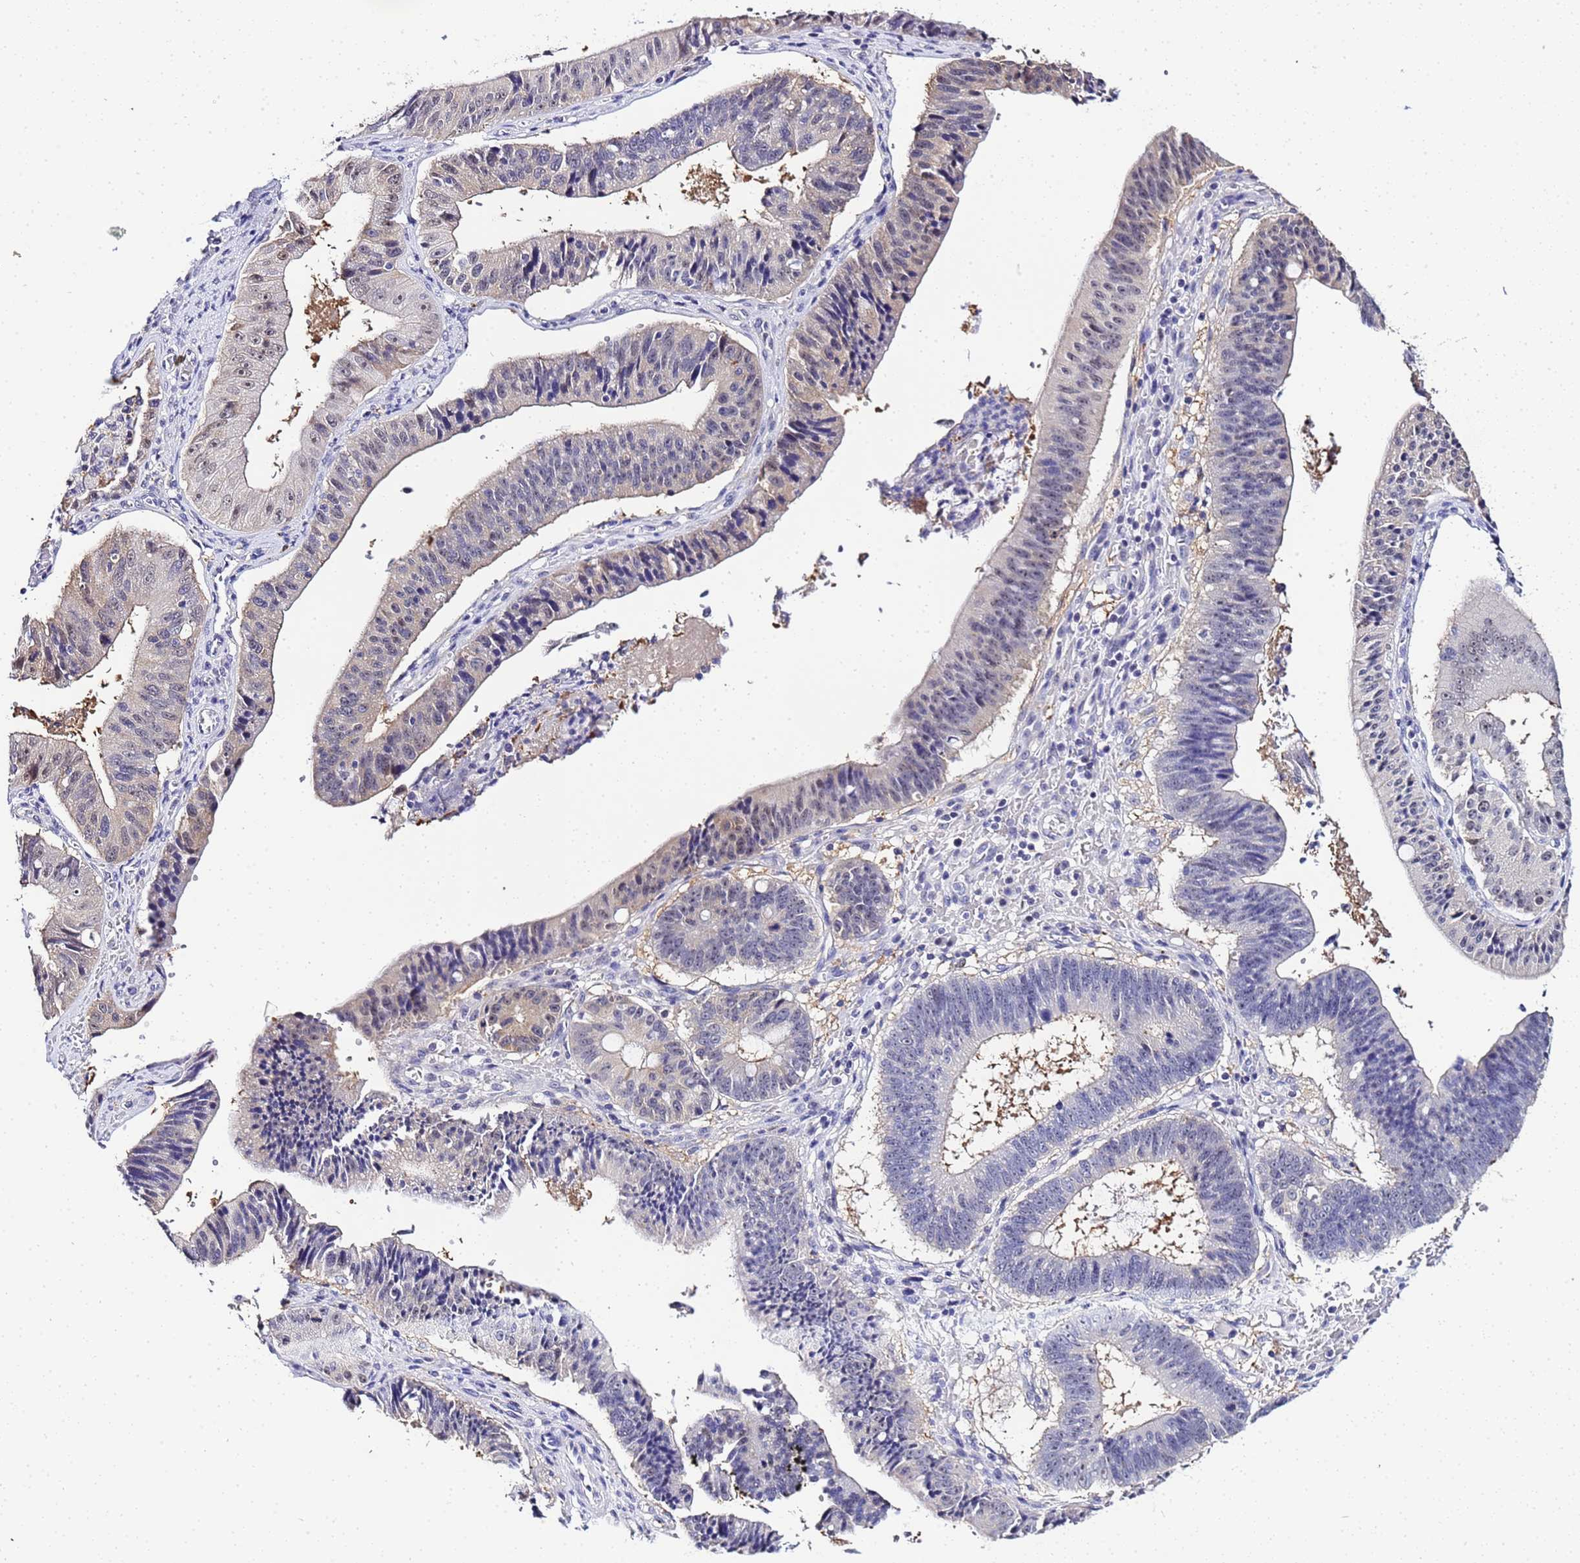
{"staining": {"intensity": "weak", "quantity": "<25%", "location": "nuclear"}, "tissue": "stomach cancer", "cell_type": "Tumor cells", "image_type": "cancer", "snomed": [{"axis": "morphology", "description": "Adenocarcinoma, NOS"}, {"axis": "topography", "description": "Stomach"}], "caption": "This is an immunohistochemistry (IHC) micrograph of stomach adenocarcinoma. There is no positivity in tumor cells.", "gene": "ACTL6B", "patient": {"sex": "male", "age": 59}}